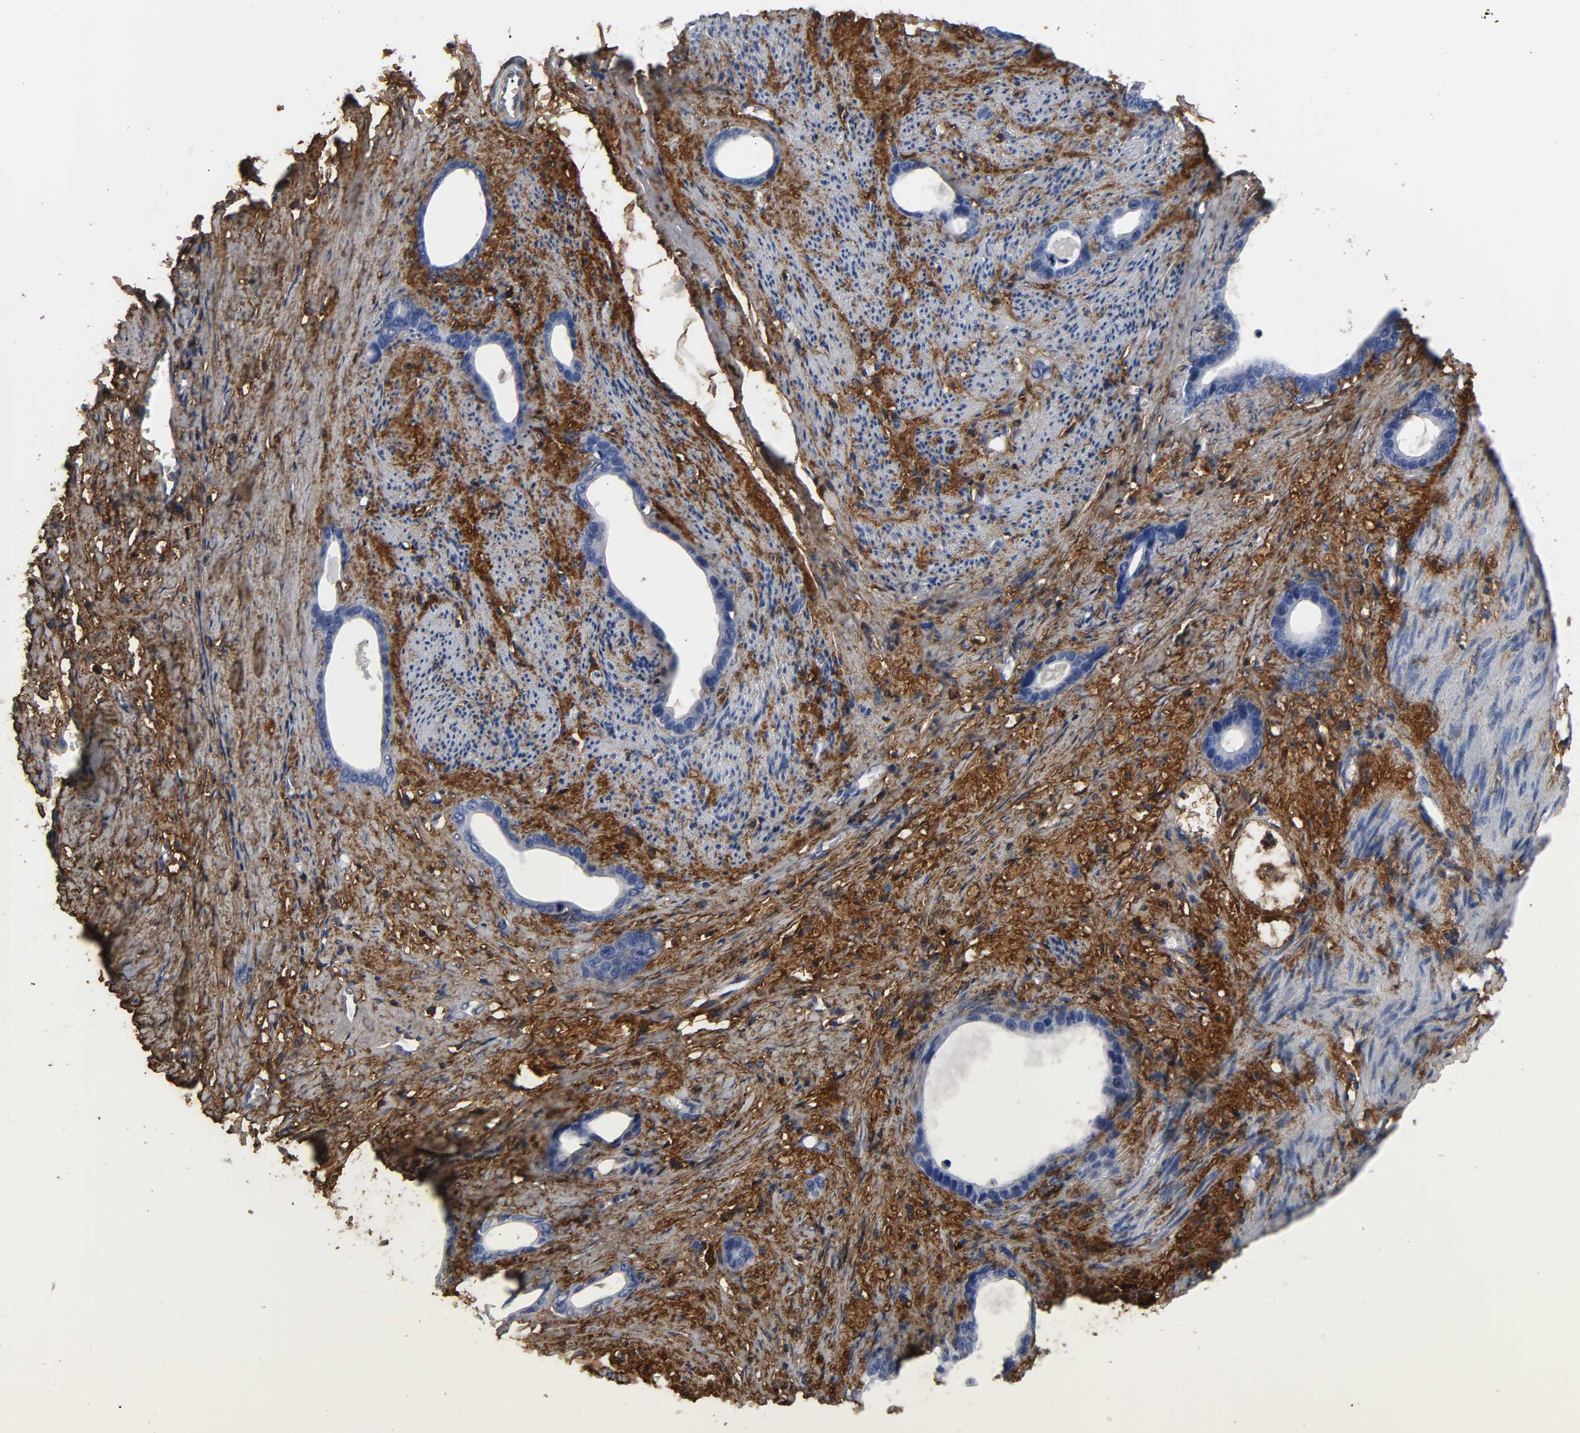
{"staining": {"intensity": "negative", "quantity": "none", "location": "none"}, "tissue": "stomach cancer", "cell_type": "Tumor cells", "image_type": "cancer", "snomed": [{"axis": "morphology", "description": "Adenocarcinoma, NOS"}, {"axis": "topography", "description": "Stomach"}], "caption": "Adenocarcinoma (stomach) was stained to show a protein in brown. There is no significant expression in tumor cells.", "gene": "FBLN1", "patient": {"sex": "female", "age": 75}}